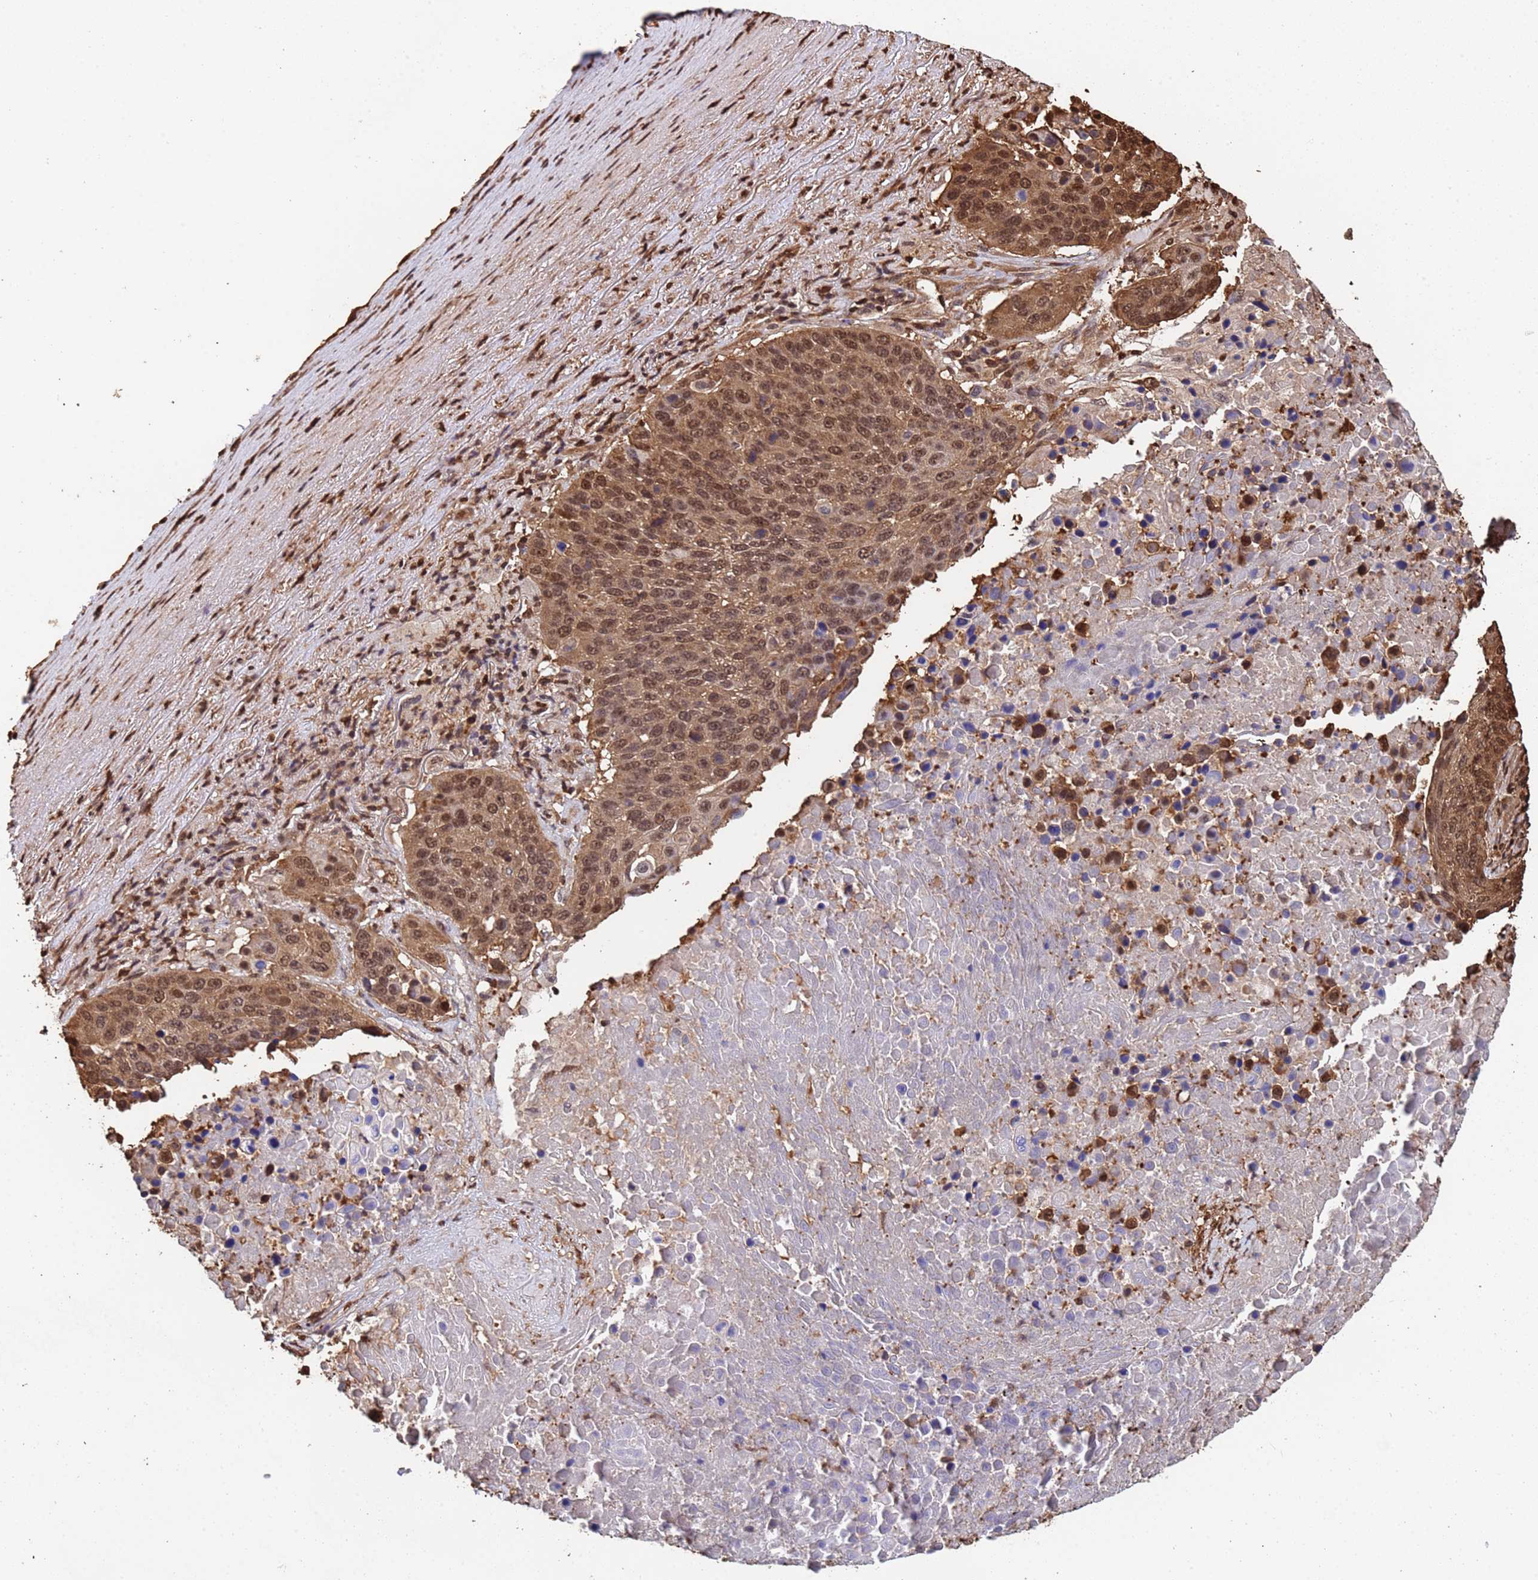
{"staining": {"intensity": "moderate", "quantity": ">75%", "location": "cytoplasmic/membranous,nuclear"}, "tissue": "lung cancer", "cell_type": "Tumor cells", "image_type": "cancer", "snomed": [{"axis": "morphology", "description": "Normal tissue, NOS"}, {"axis": "morphology", "description": "Squamous cell carcinoma, NOS"}, {"axis": "topography", "description": "Lymph node"}, {"axis": "topography", "description": "Lung"}], "caption": "Protein analysis of lung squamous cell carcinoma tissue shows moderate cytoplasmic/membranous and nuclear expression in approximately >75% of tumor cells. (IHC, brightfield microscopy, high magnification).", "gene": "SUMO4", "patient": {"sex": "male", "age": 66}}